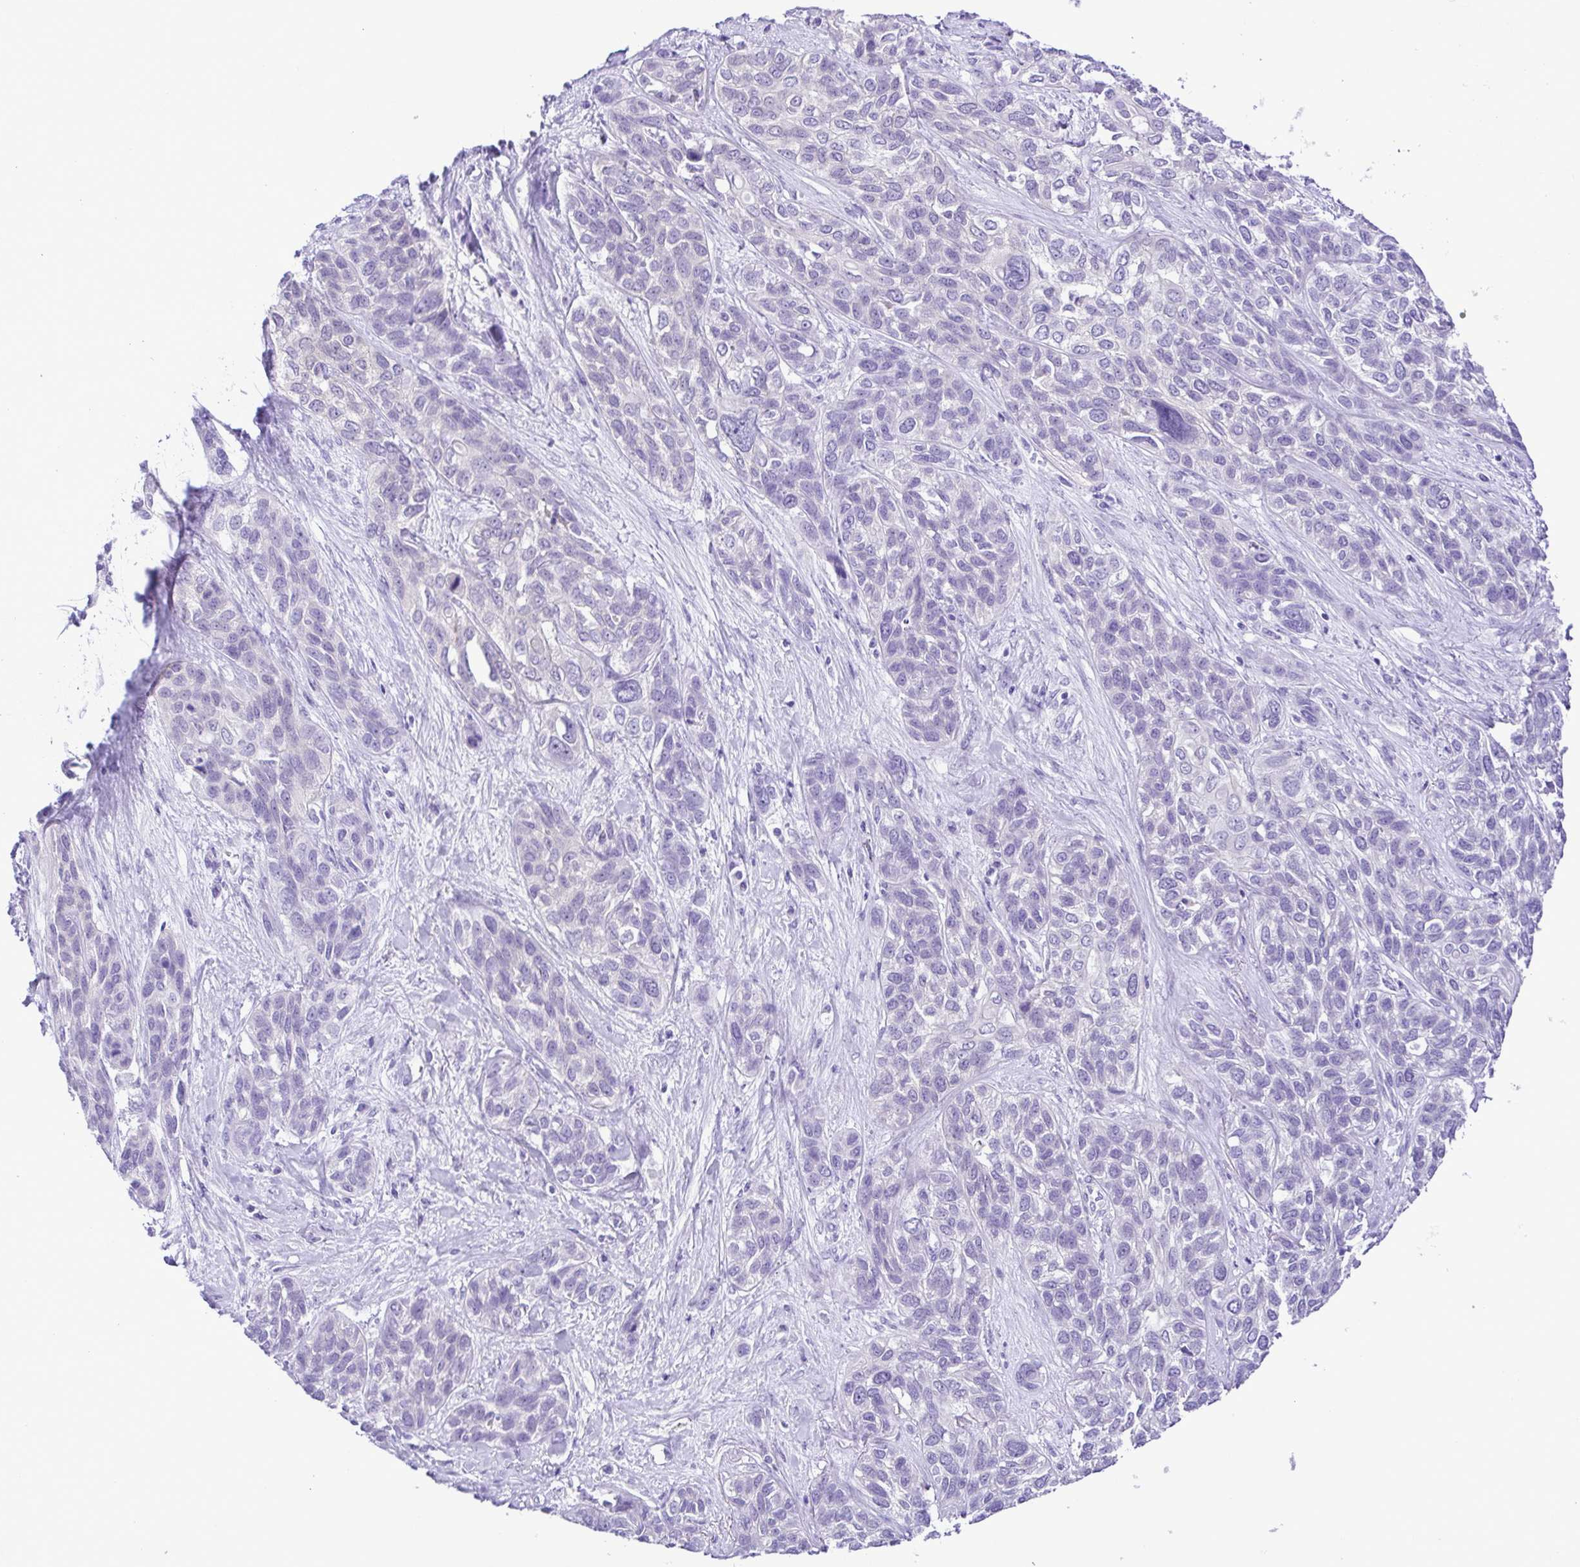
{"staining": {"intensity": "negative", "quantity": "none", "location": "none"}, "tissue": "lung cancer", "cell_type": "Tumor cells", "image_type": "cancer", "snomed": [{"axis": "morphology", "description": "Squamous cell carcinoma, NOS"}, {"axis": "topography", "description": "Lung"}], "caption": "The photomicrograph demonstrates no staining of tumor cells in lung squamous cell carcinoma.", "gene": "SYT1", "patient": {"sex": "female", "age": 70}}